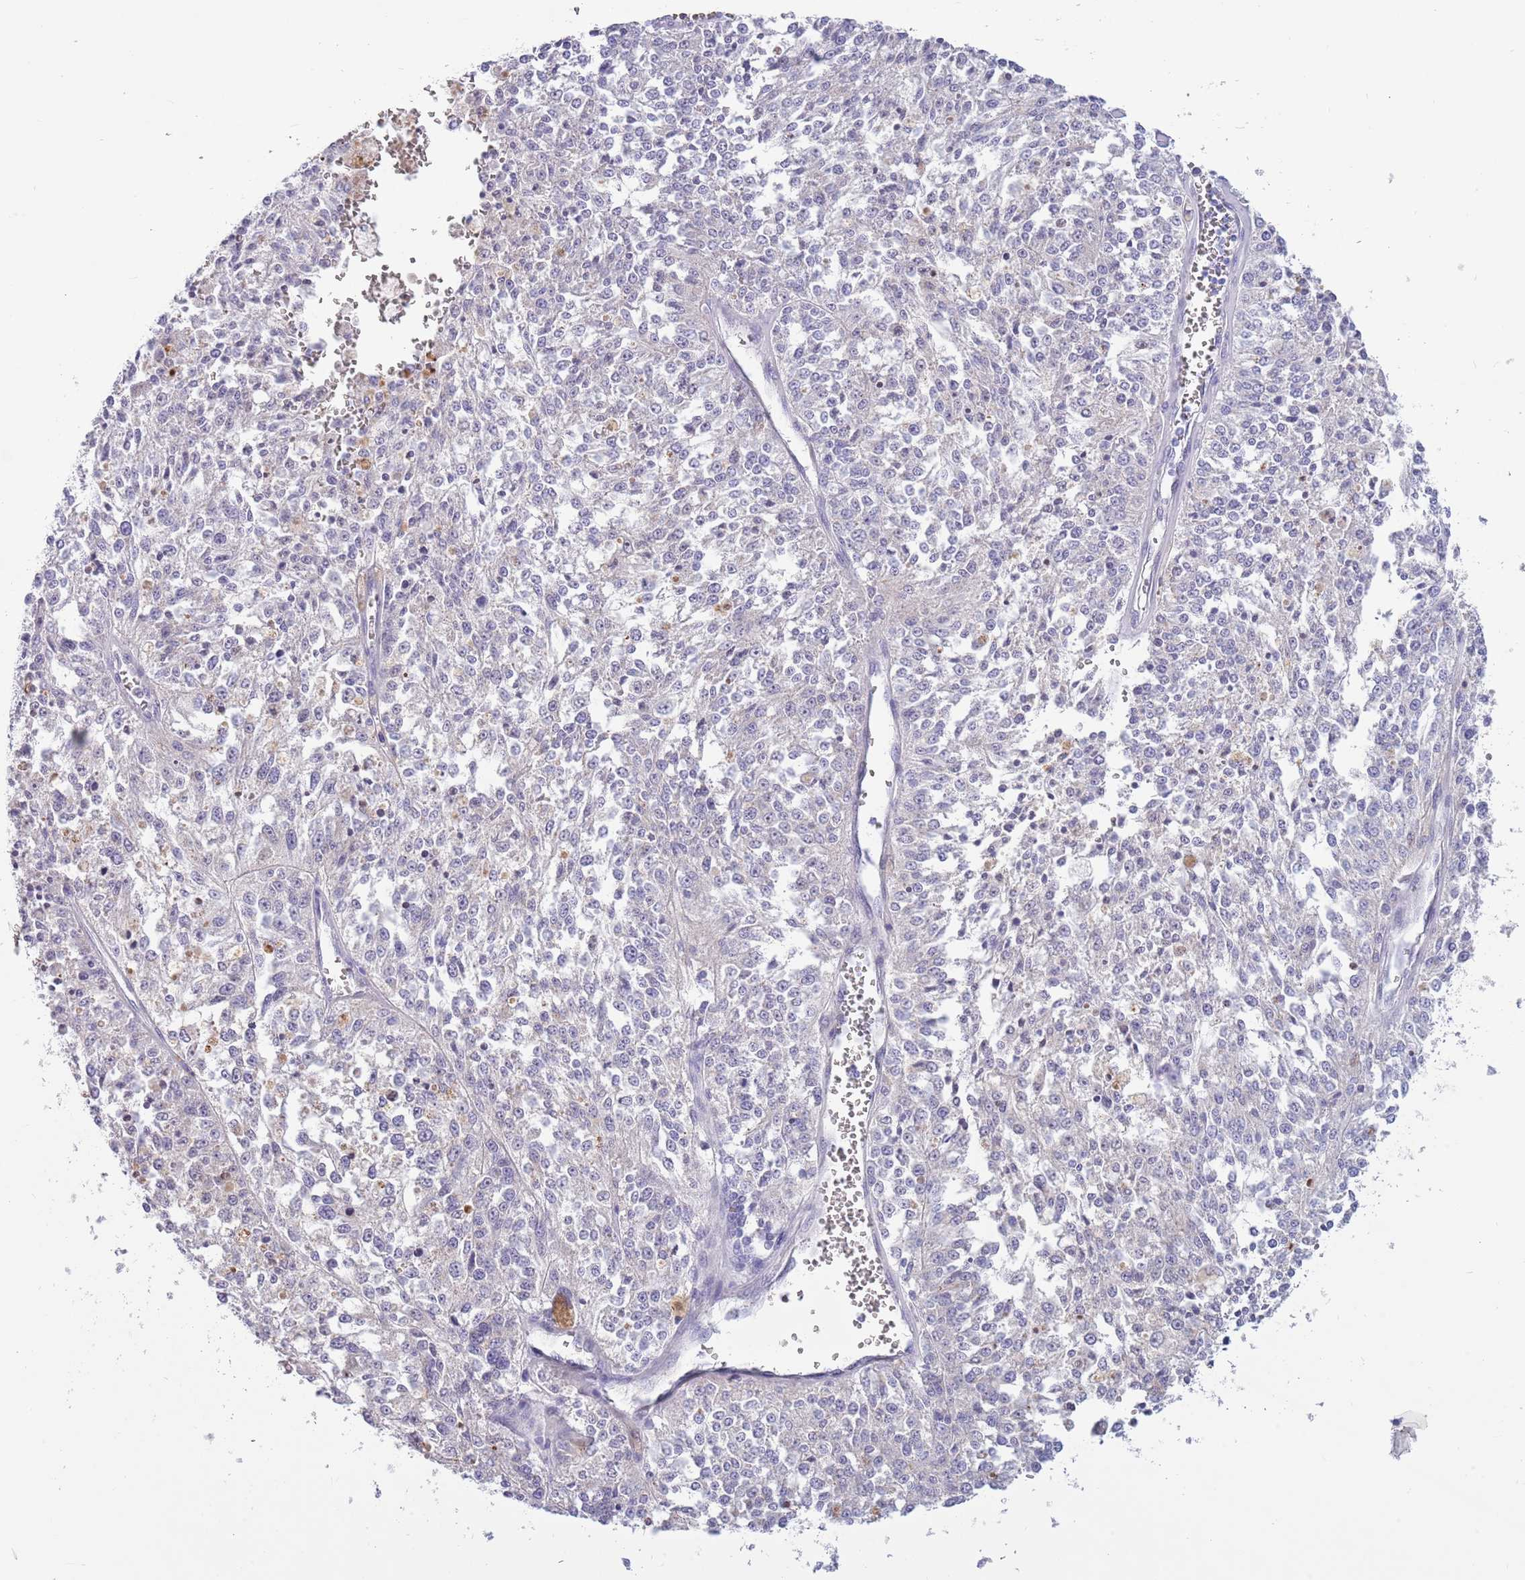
{"staining": {"intensity": "negative", "quantity": "none", "location": "none"}, "tissue": "melanoma", "cell_type": "Tumor cells", "image_type": "cancer", "snomed": [{"axis": "morphology", "description": "Malignant melanoma, NOS"}, {"axis": "topography", "description": "Skin"}], "caption": "Immunohistochemistry (IHC) of human malignant melanoma exhibits no expression in tumor cells.", "gene": "DDHD1", "patient": {"sex": "female", "age": 64}}